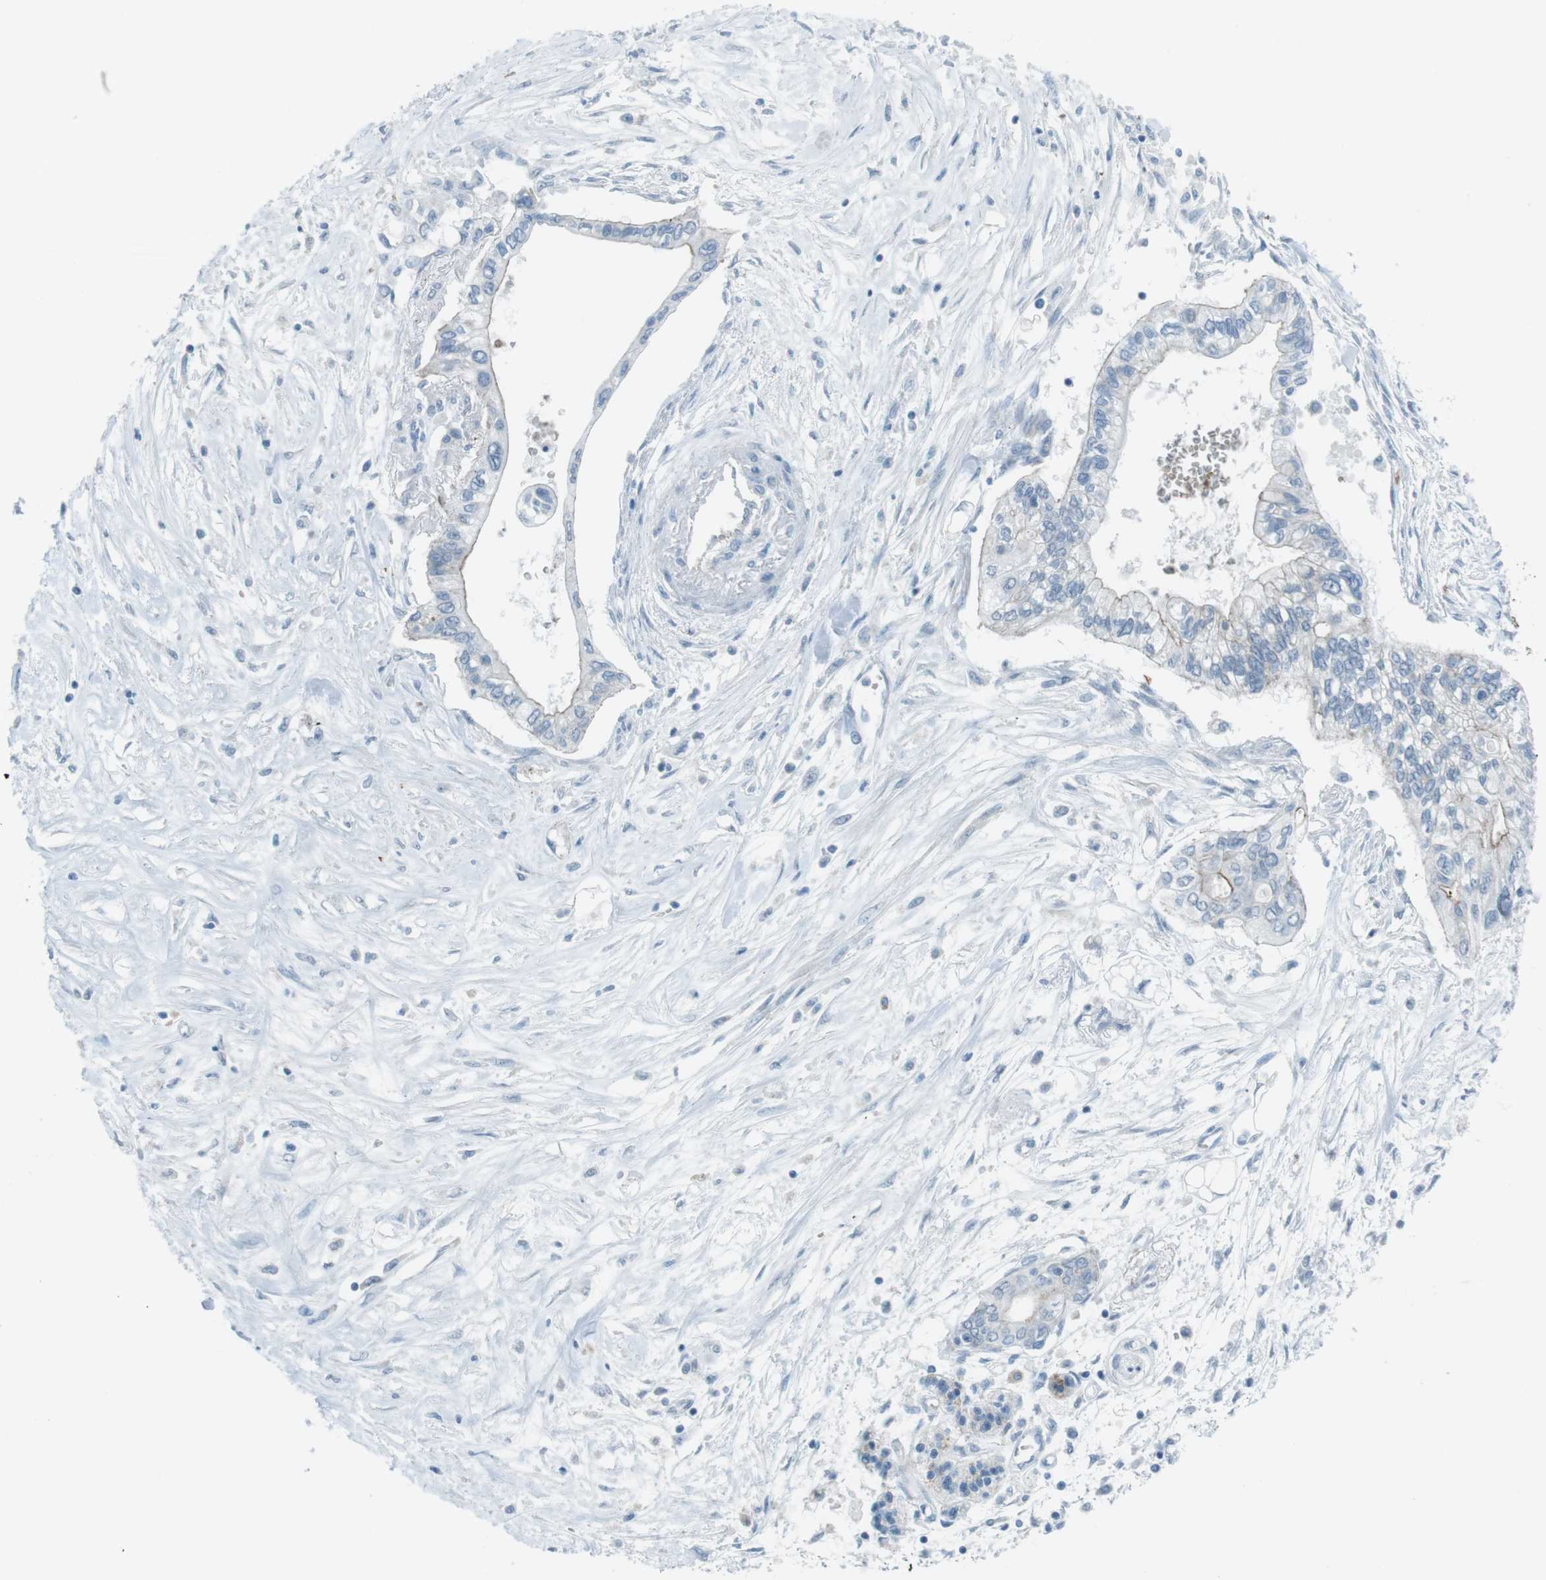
{"staining": {"intensity": "negative", "quantity": "none", "location": "none"}, "tissue": "pancreatic cancer", "cell_type": "Tumor cells", "image_type": "cancer", "snomed": [{"axis": "morphology", "description": "Adenocarcinoma, NOS"}, {"axis": "topography", "description": "Pancreas"}], "caption": "High power microscopy image of an IHC image of pancreatic cancer, revealing no significant staining in tumor cells.", "gene": "SPTA1", "patient": {"sex": "female", "age": 77}}